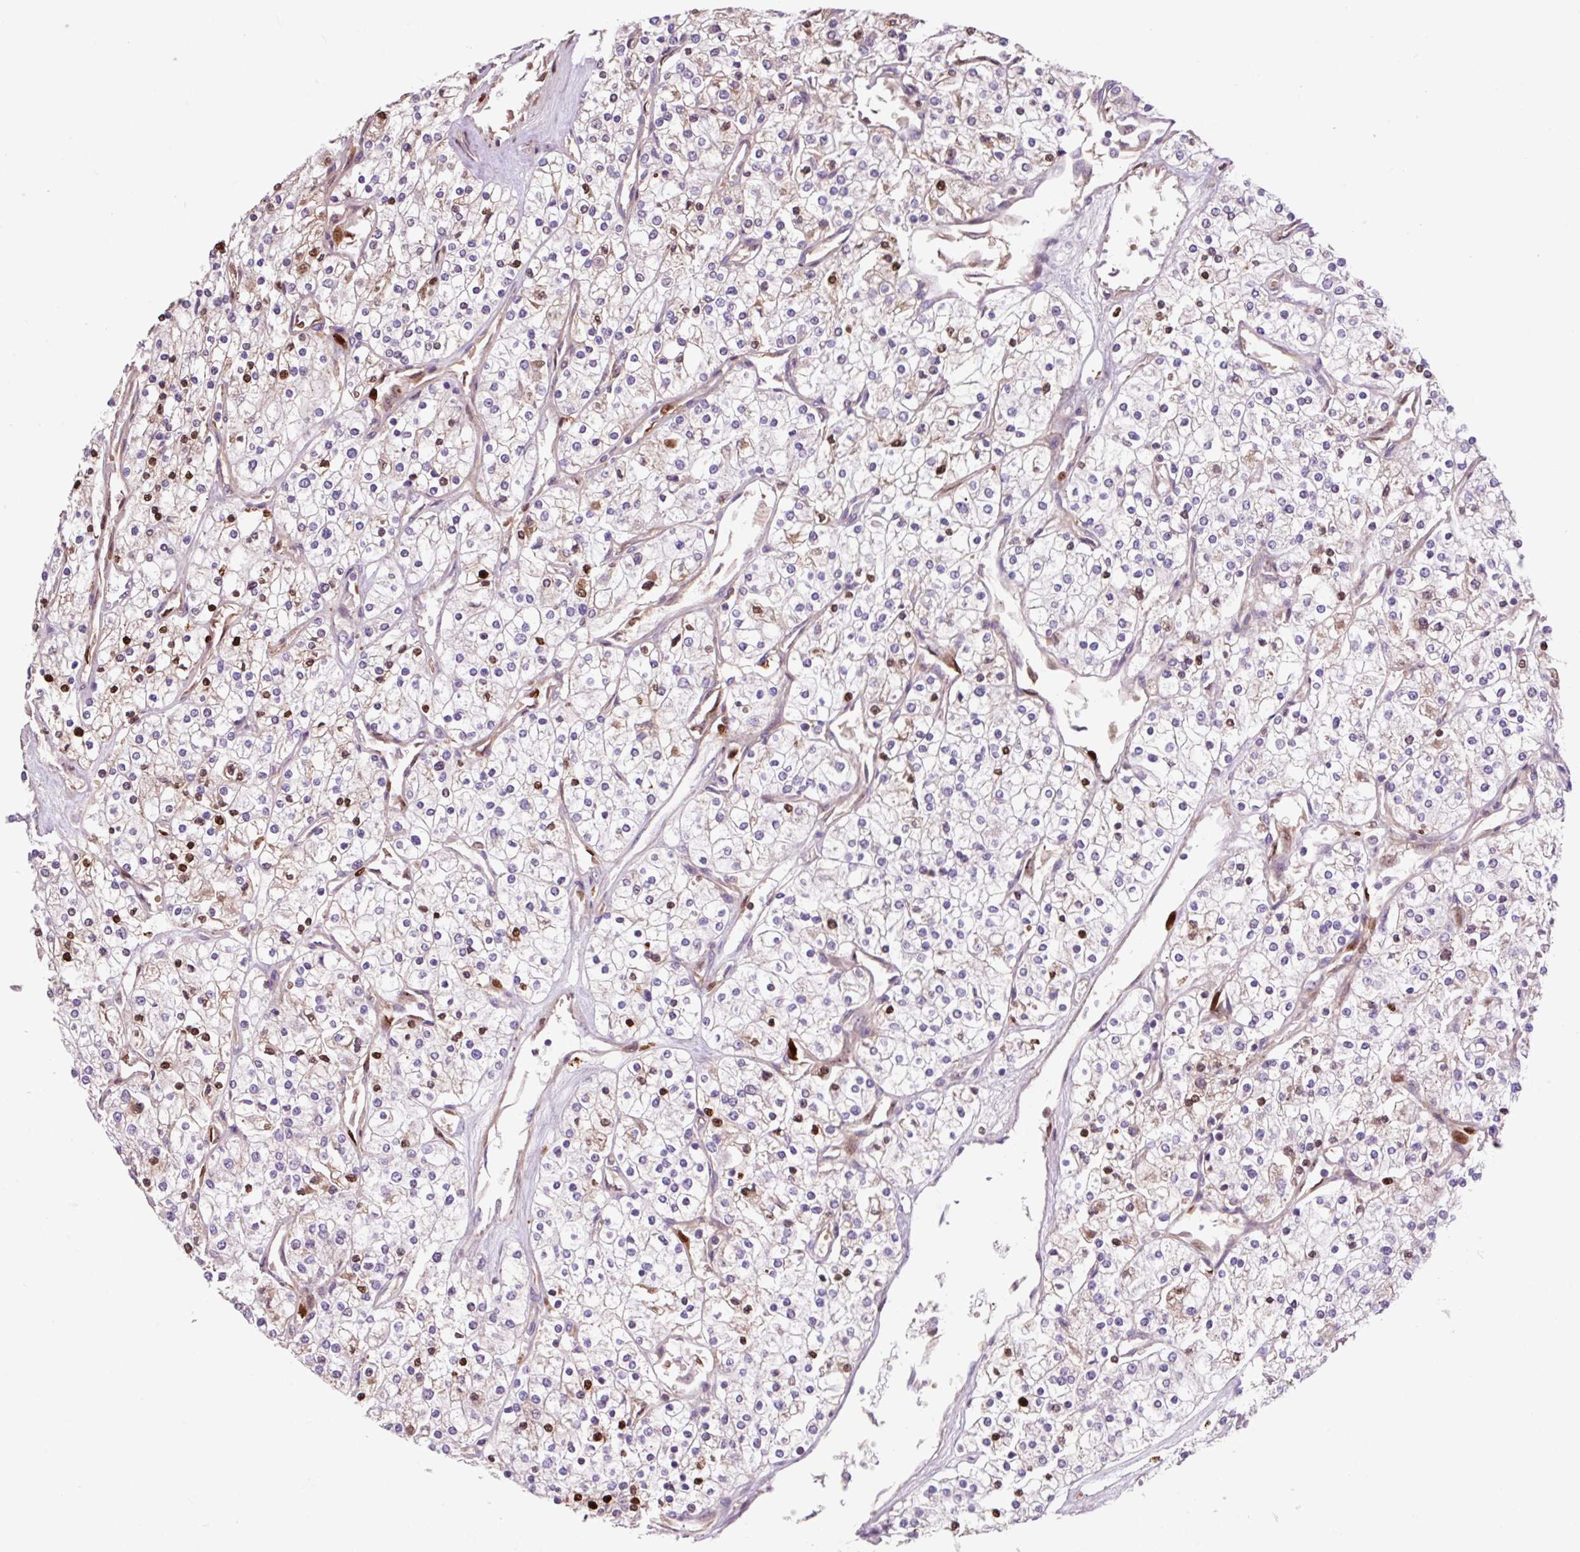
{"staining": {"intensity": "moderate", "quantity": "<25%", "location": "nuclear"}, "tissue": "renal cancer", "cell_type": "Tumor cells", "image_type": "cancer", "snomed": [{"axis": "morphology", "description": "Adenocarcinoma, NOS"}, {"axis": "topography", "description": "Kidney"}], "caption": "This histopathology image shows IHC staining of human renal cancer (adenocarcinoma), with low moderate nuclear positivity in approximately <25% of tumor cells.", "gene": "PRIMPOL", "patient": {"sex": "male", "age": 80}}